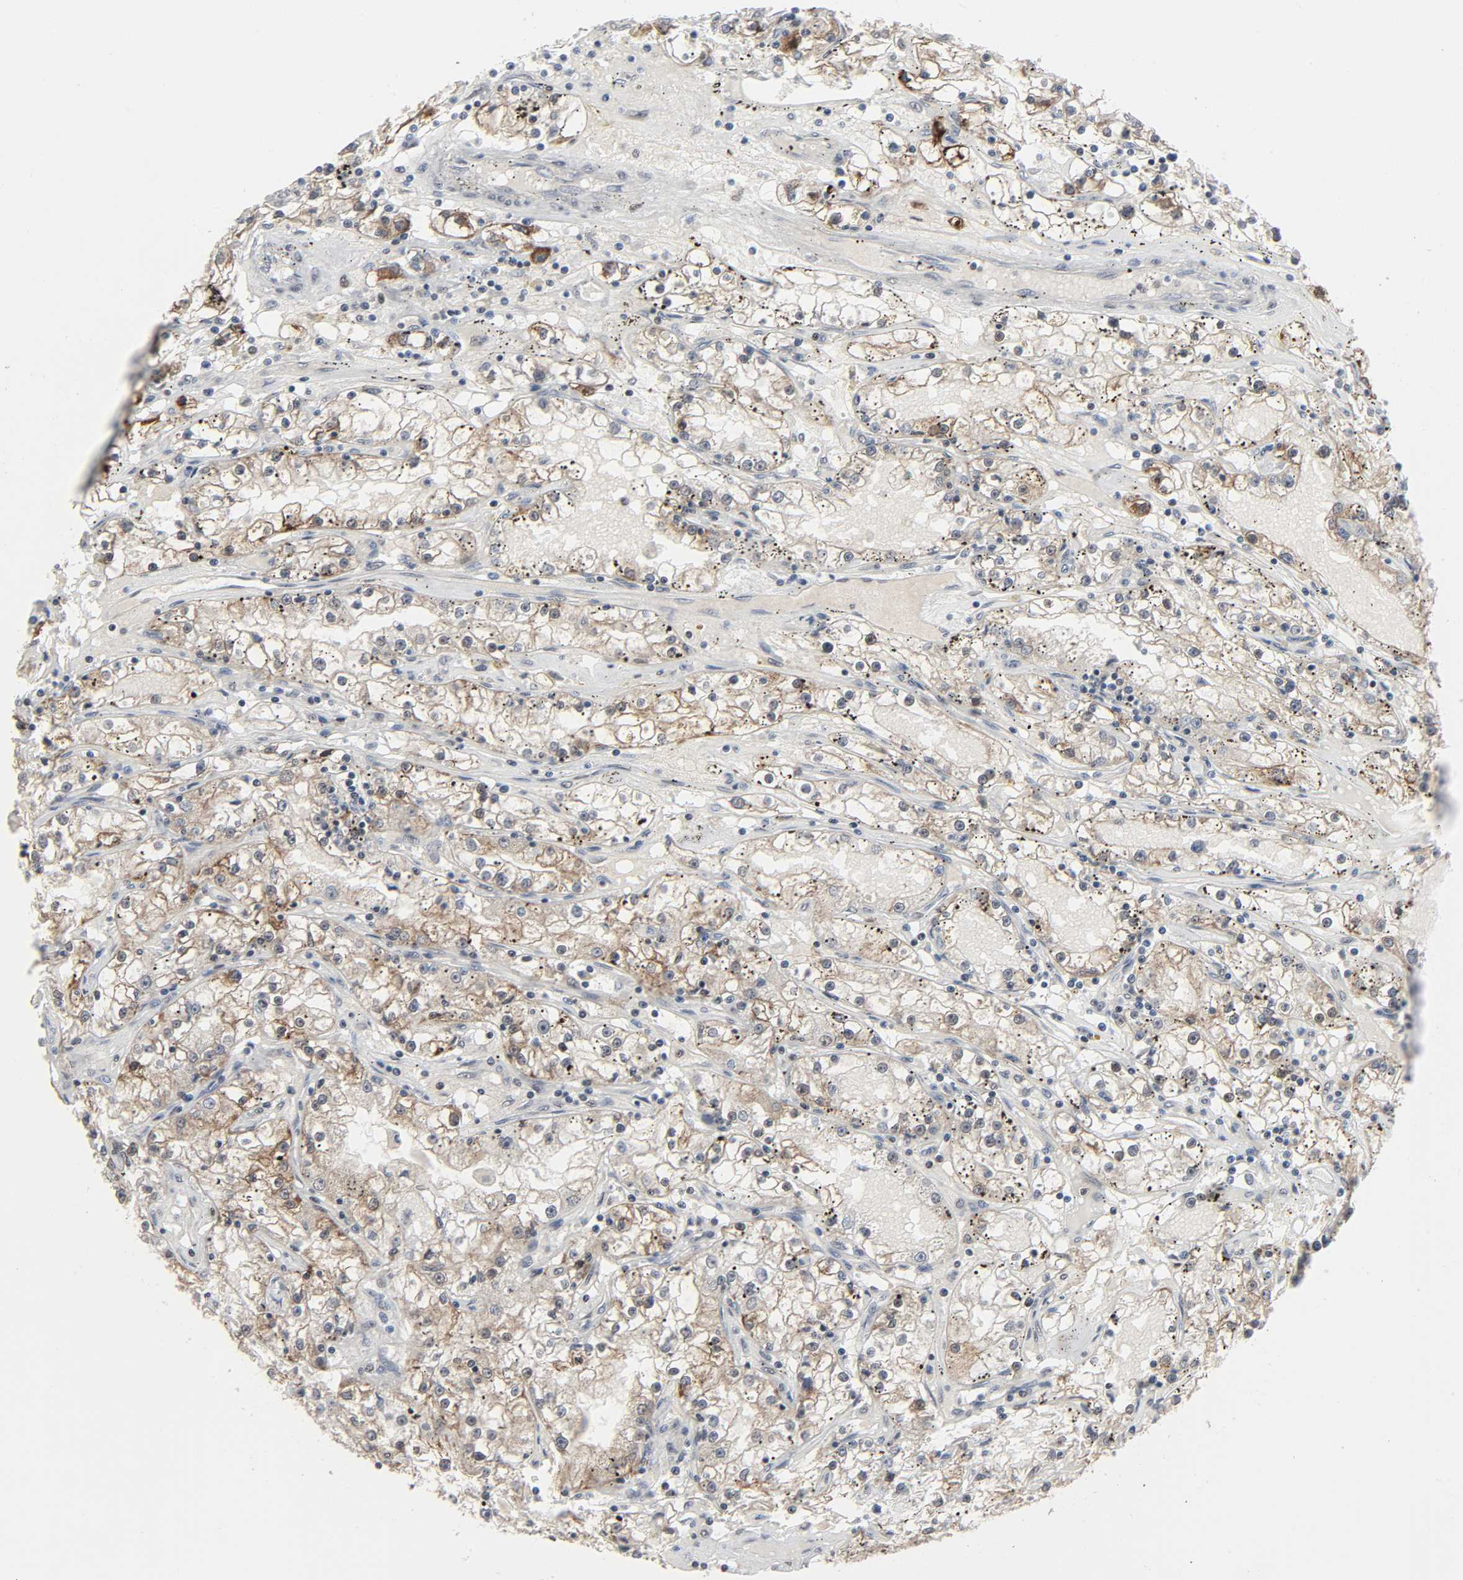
{"staining": {"intensity": "weak", "quantity": "25%-75%", "location": "cytoplasmic/membranous"}, "tissue": "renal cancer", "cell_type": "Tumor cells", "image_type": "cancer", "snomed": [{"axis": "morphology", "description": "Adenocarcinoma, NOS"}, {"axis": "topography", "description": "Kidney"}], "caption": "This photomicrograph reveals immunohistochemistry (IHC) staining of human renal cancer, with low weak cytoplasmic/membranous expression in approximately 25%-75% of tumor cells.", "gene": "MUC1", "patient": {"sex": "male", "age": 56}}